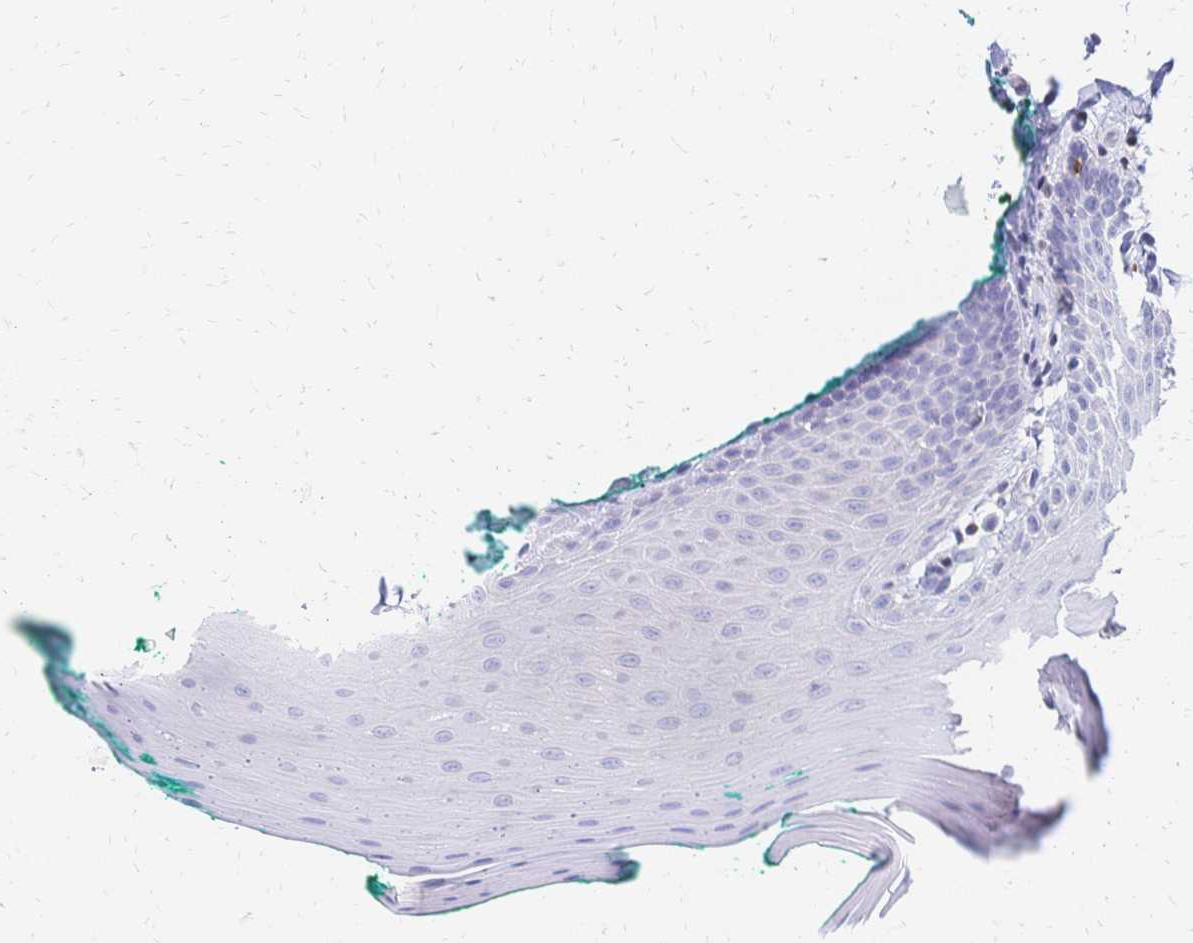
{"staining": {"intensity": "negative", "quantity": "none", "location": "none"}, "tissue": "oral mucosa", "cell_type": "Squamous epithelial cells", "image_type": "normal", "snomed": [{"axis": "morphology", "description": "Normal tissue, NOS"}, {"axis": "topography", "description": "Oral tissue"}], "caption": "This photomicrograph is of benign oral mucosa stained with IHC to label a protein in brown with the nuclei are counter-stained blue. There is no expression in squamous epithelial cells.", "gene": "DTNB", "patient": {"sex": "female", "age": 40}}